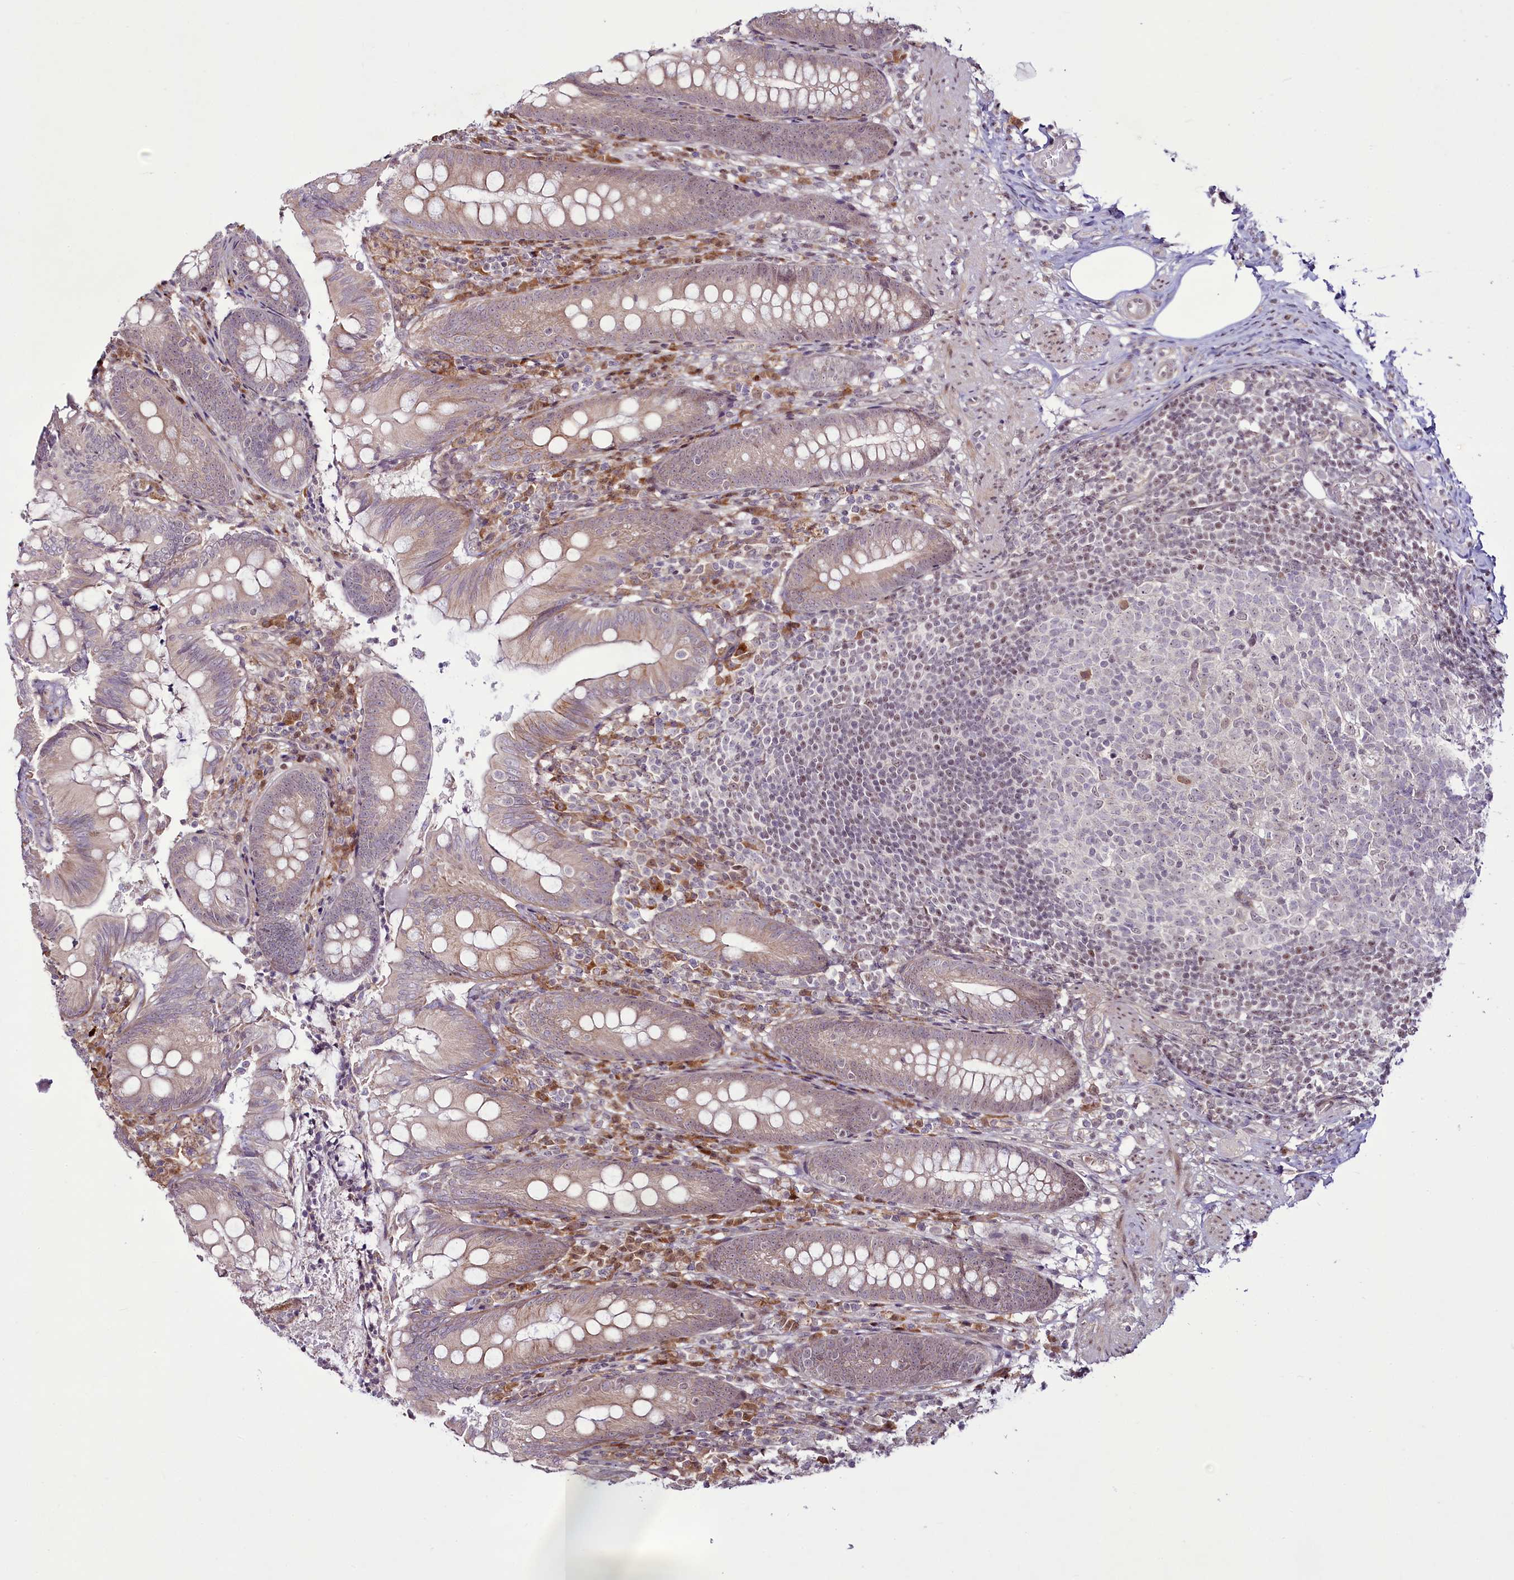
{"staining": {"intensity": "weak", "quantity": "<25%", "location": "cytoplasmic/membranous,nuclear"}, "tissue": "appendix", "cell_type": "Glandular cells", "image_type": "normal", "snomed": [{"axis": "morphology", "description": "Normal tissue, NOS"}, {"axis": "topography", "description": "Appendix"}], "caption": "This is an IHC micrograph of benign appendix. There is no expression in glandular cells.", "gene": "RSBN1", "patient": {"sex": "male", "age": 55}}